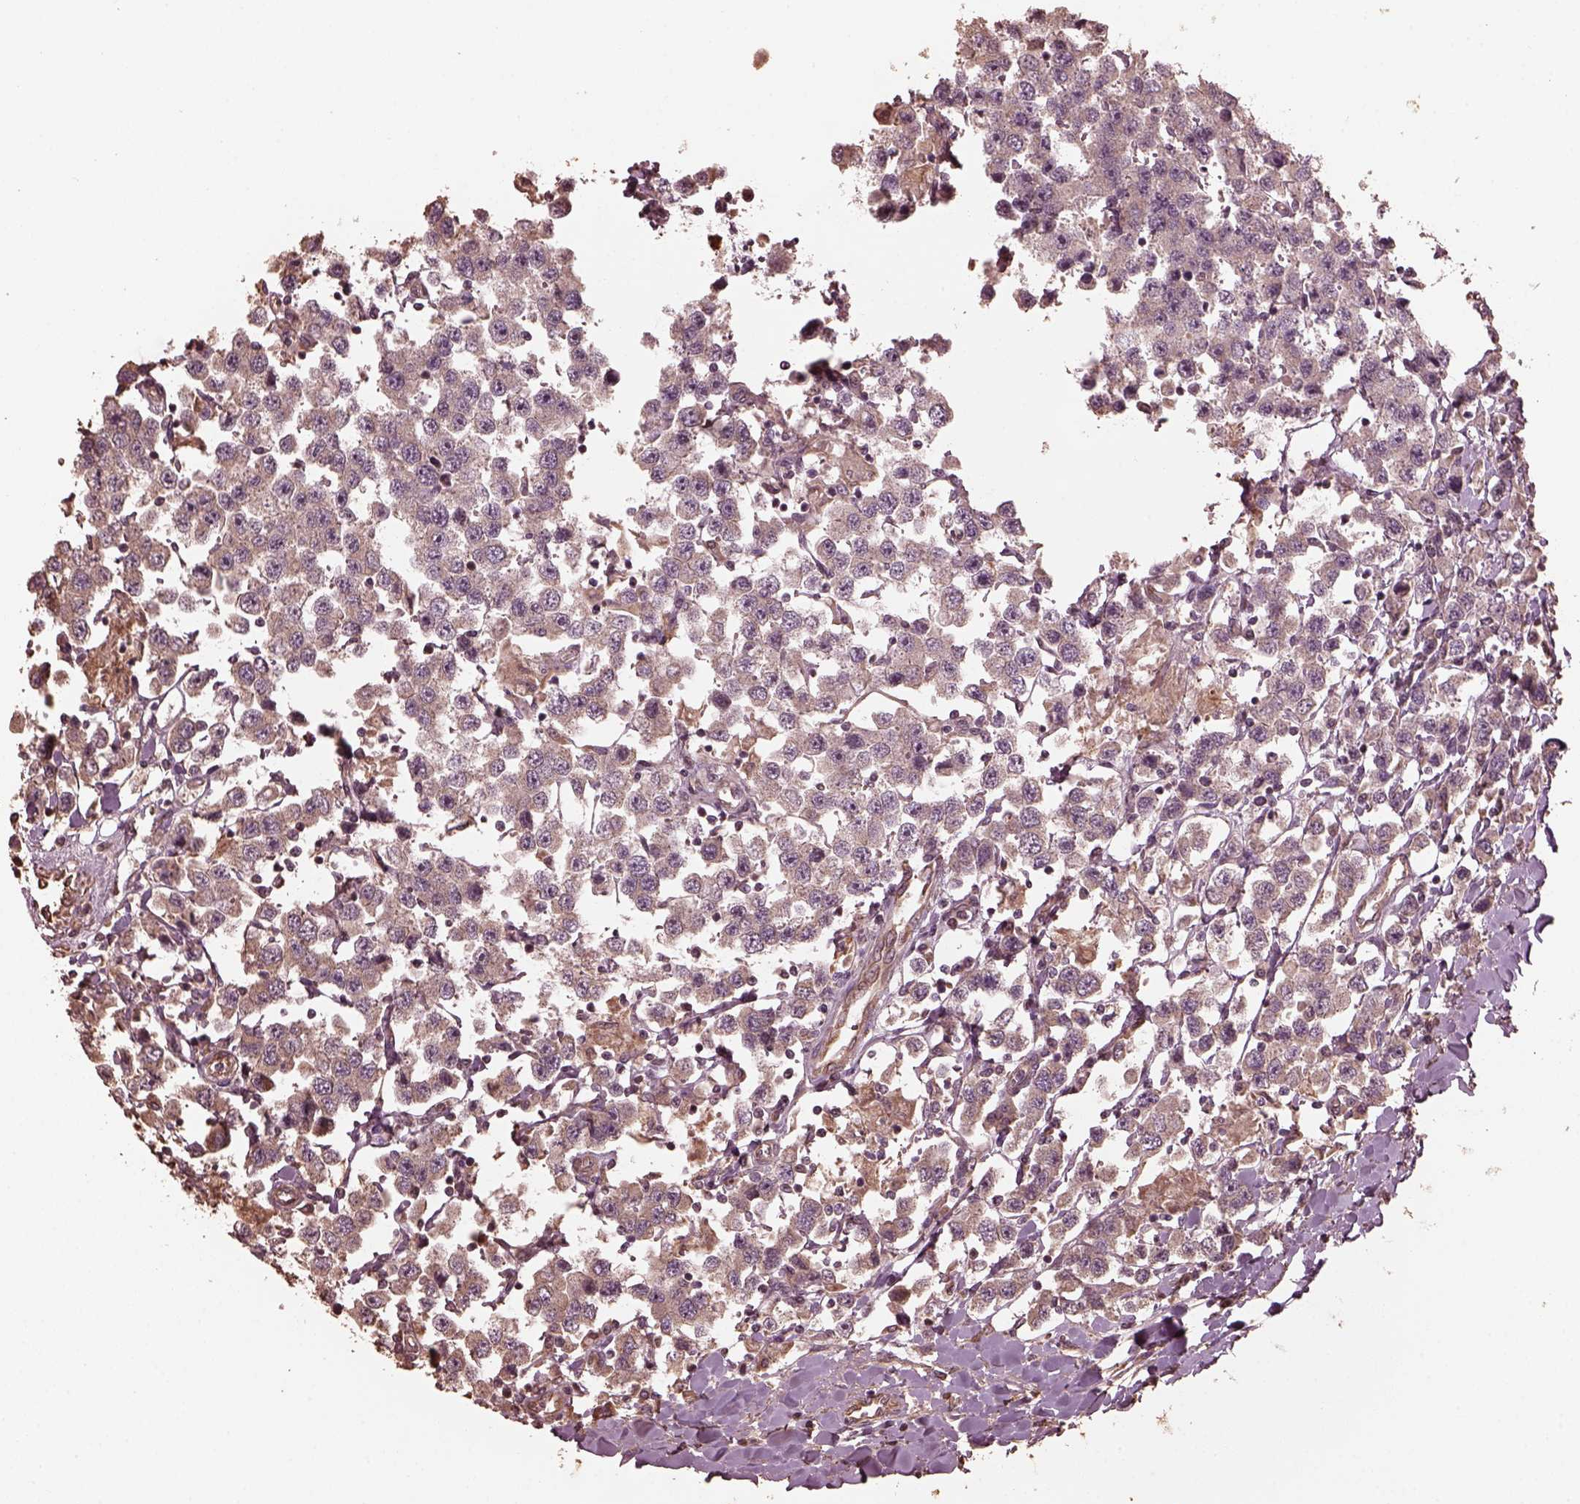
{"staining": {"intensity": "weak", "quantity": "25%-75%", "location": "cytoplasmic/membranous"}, "tissue": "testis cancer", "cell_type": "Tumor cells", "image_type": "cancer", "snomed": [{"axis": "morphology", "description": "Seminoma, NOS"}, {"axis": "topography", "description": "Testis"}], "caption": "Brown immunohistochemical staining in testis cancer (seminoma) displays weak cytoplasmic/membranous positivity in approximately 25%-75% of tumor cells.", "gene": "GTPBP1", "patient": {"sex": "male", "age": 45}}